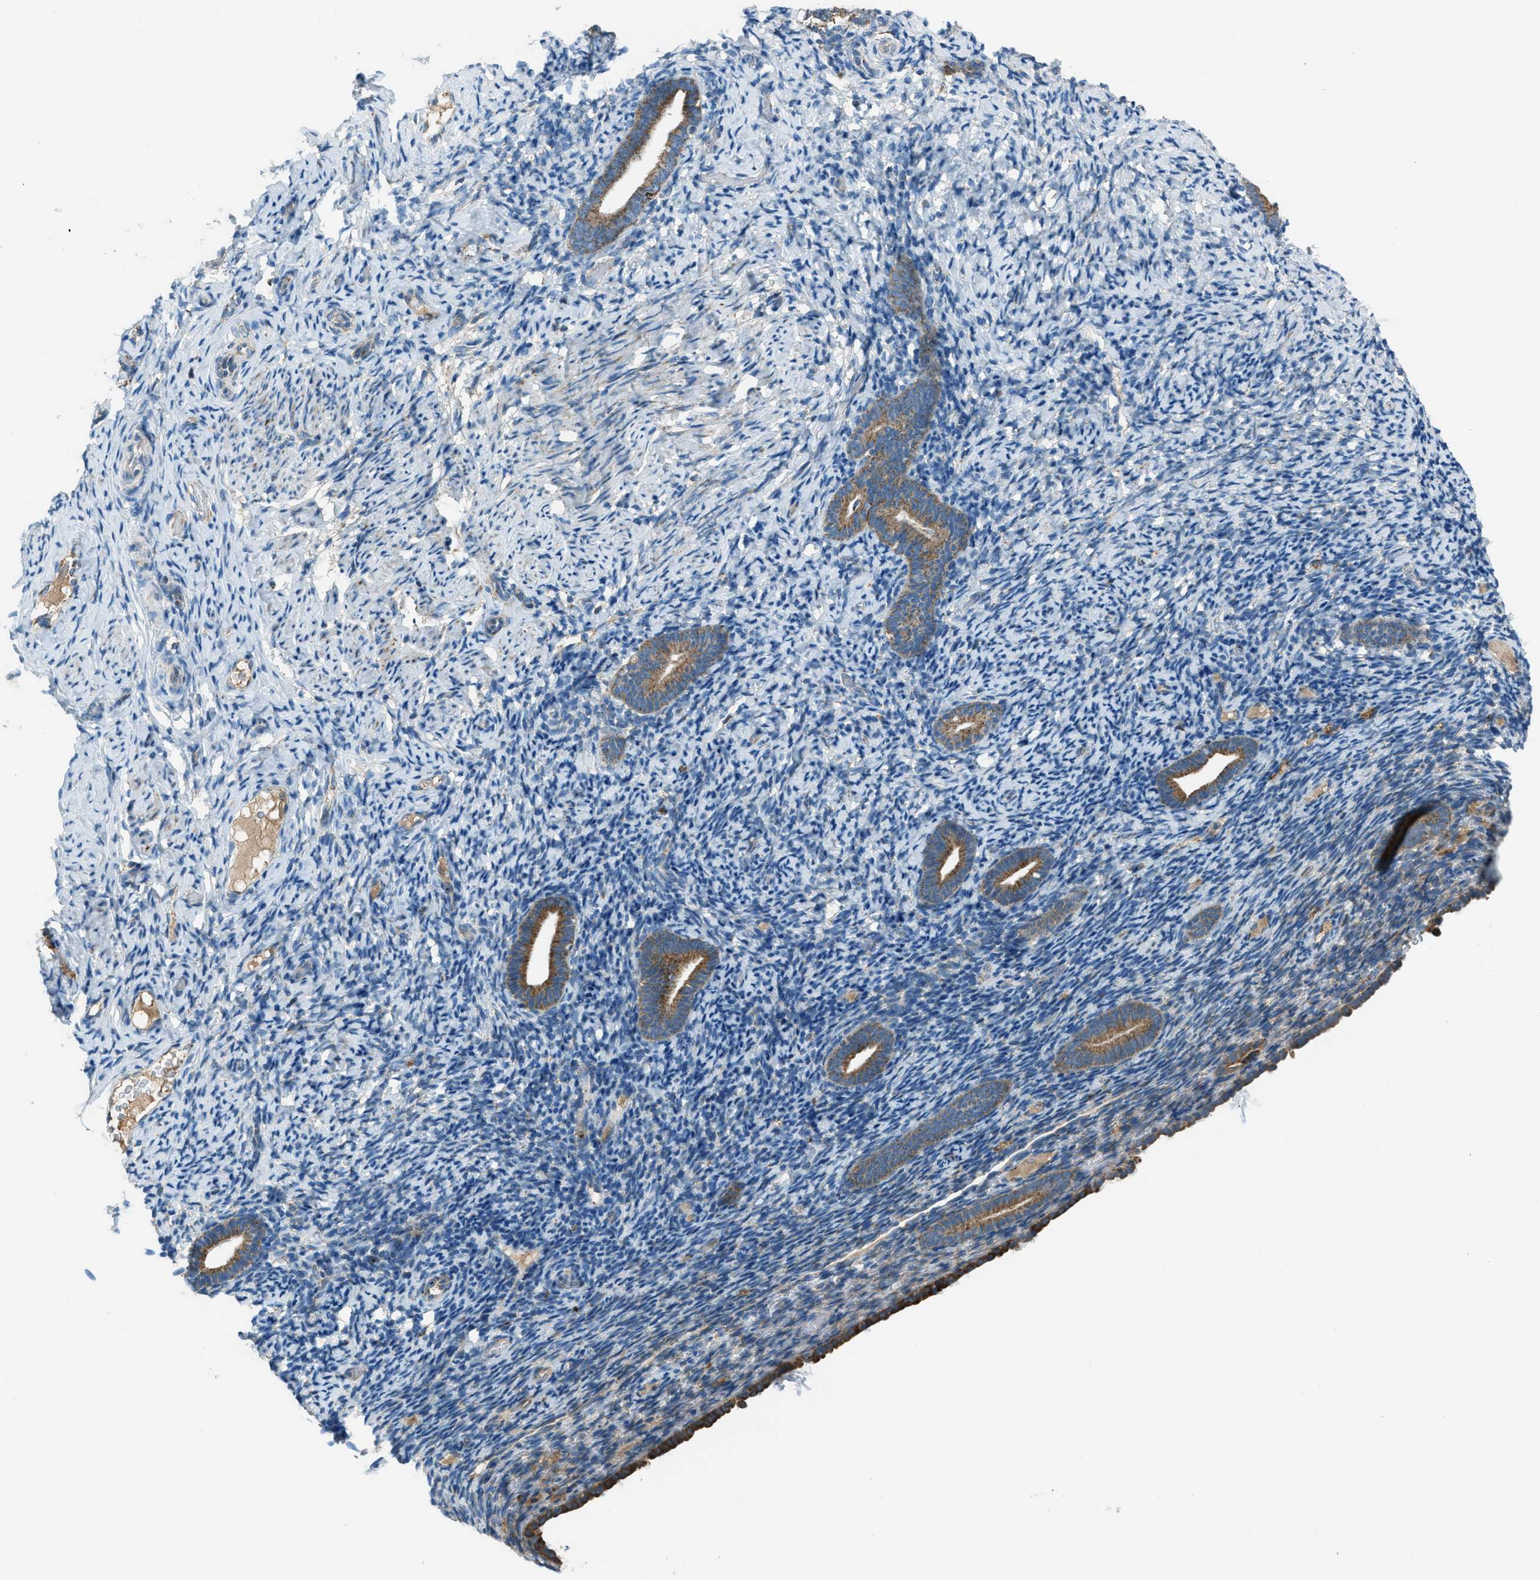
{"staining": {"intensity": "negative", "quantity": "none", "location": "none"}, "tissue": "endometrium", "cell_type": "Cells in endometrial stroma", "image_type": "normal", "snomed": [{"axis": "morphology", "description": "Normal tissue, NOS"}, {"axis": "topography", "description": "Endometrium"}], "caption": "Immunohistochemistry (IHC) image of normal endometrium: endometrium stained with DAB (3,3'-diaminobenzidine) reveals no significant protein staining in cells in endometrial stroma. (Brightfield microscopy of DAB IHC at high magnification).", "gene": "BCKDK", "patient": {"sex": "female", "age": 51}}